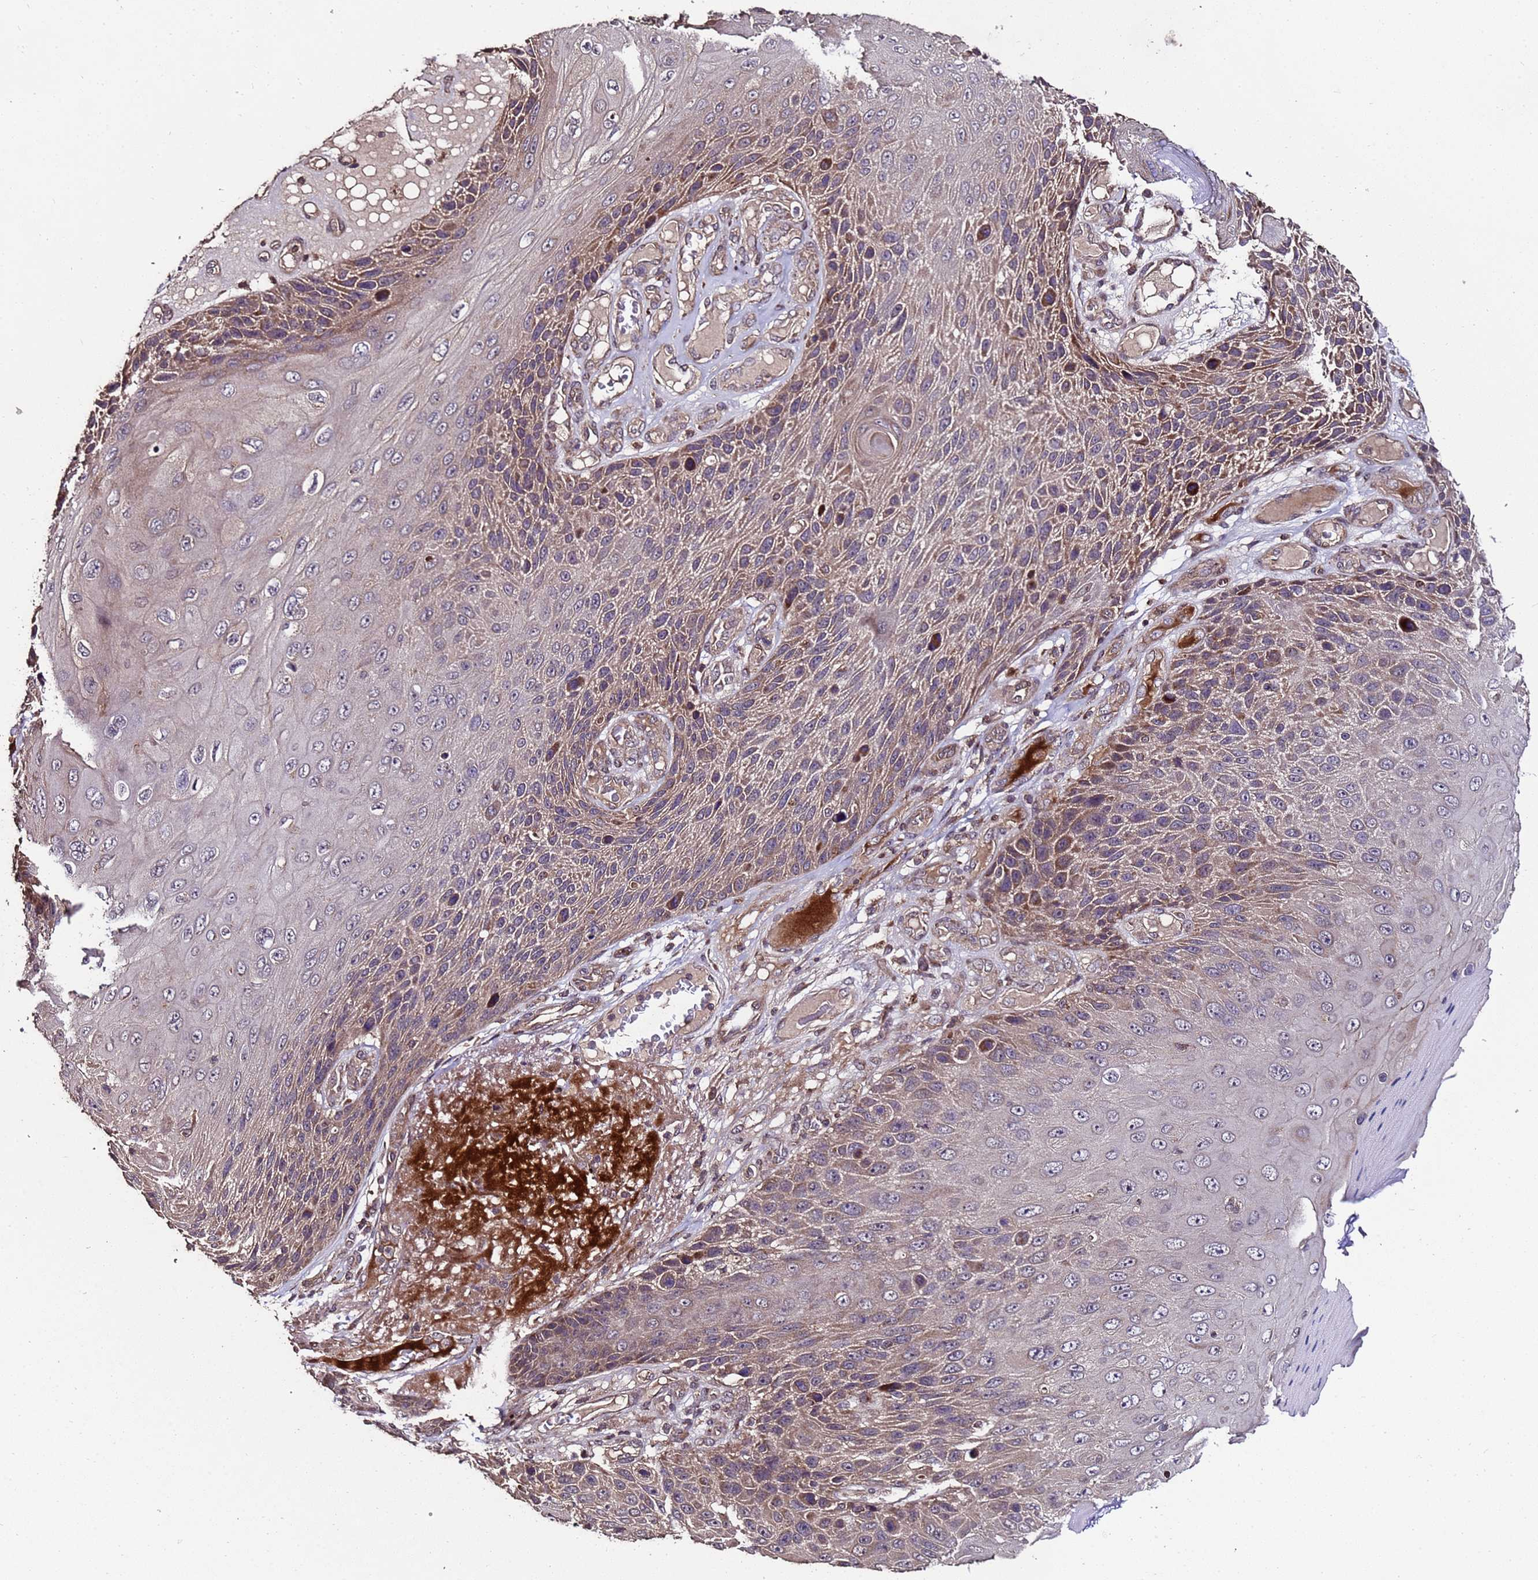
{"staining": {"intensity": "weak", "quantity": ">75%", "location": "cytoplasmic/membranous"}, "tissue": "skin cancer", "cell_type": "Tumor cells", "image_type": "cancer", "snomed": [{"axis": "morphology", "description": "Squamous cell carcinoma, NOS"}, {"axis": "topography", "description": "Skin"}], "caption": "A micrograph of skin squamous cell carcinoma stained for a protein exhibits weak cytoplasmic/membranous brown staining in tumor cells.", "gene": "PRODH", "patient": {"sex": "female", "age": 88}}